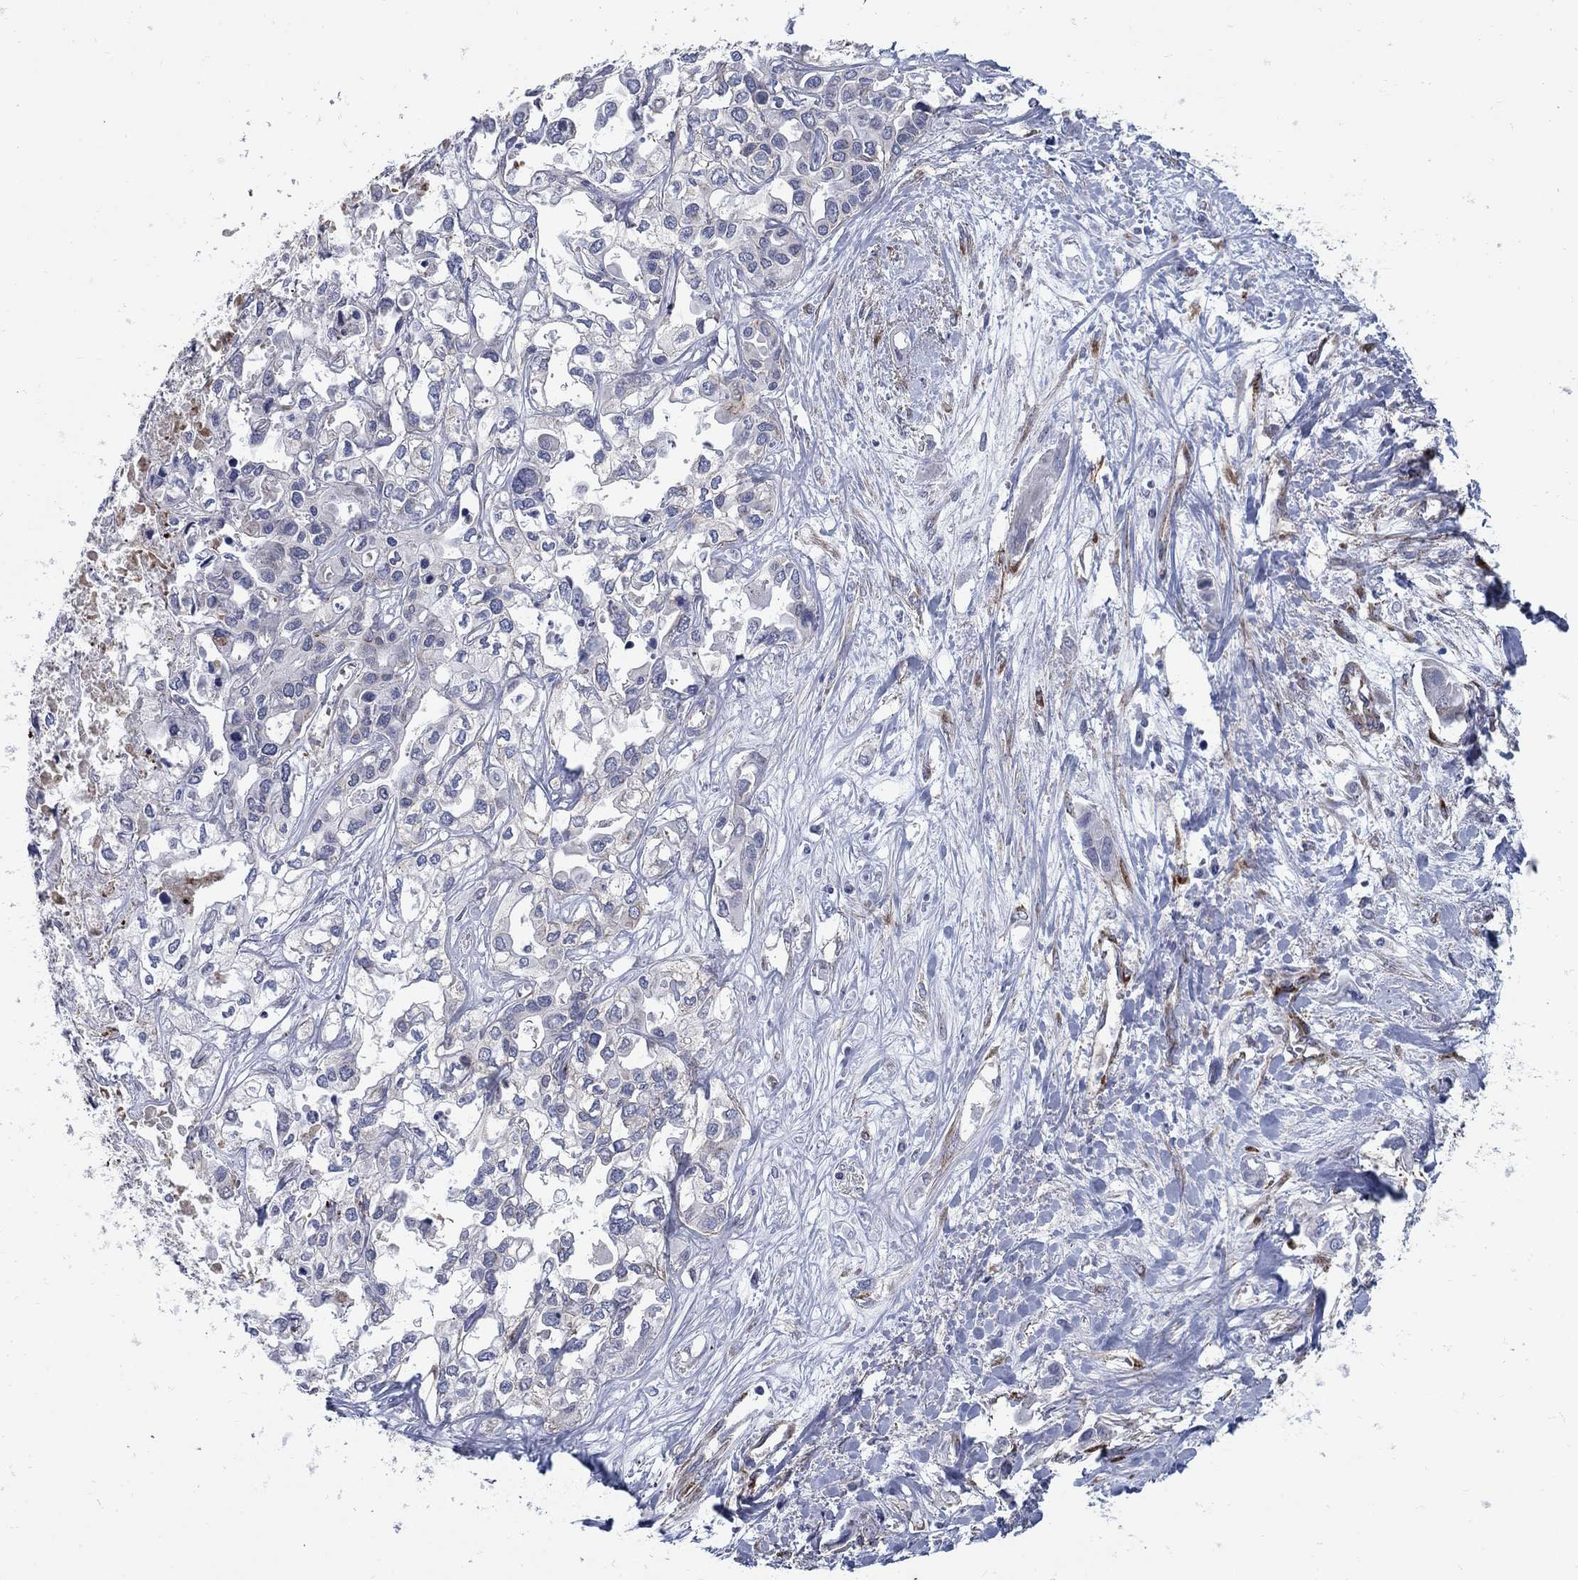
{"staining": {"intensity": "negative", "quantity": "none", "location": "none"}, "tissue": "liver cancer", "cell_type": "Tumor cells", "image_type": "cancer", "snomed": [{"axis": "morphology", "description": "Cholangiocarcinoma"}, {"axis": "topography", "description": "Liver"}], "caption": "Immunohistochemical staining of human liver cholangiocarcinoma shows no significant staining in tumor cells. (DAB immunohistochemistry, high magnification).", "gene": "SEPTIN8", "patient": {"sex": "female", "age": 64}}